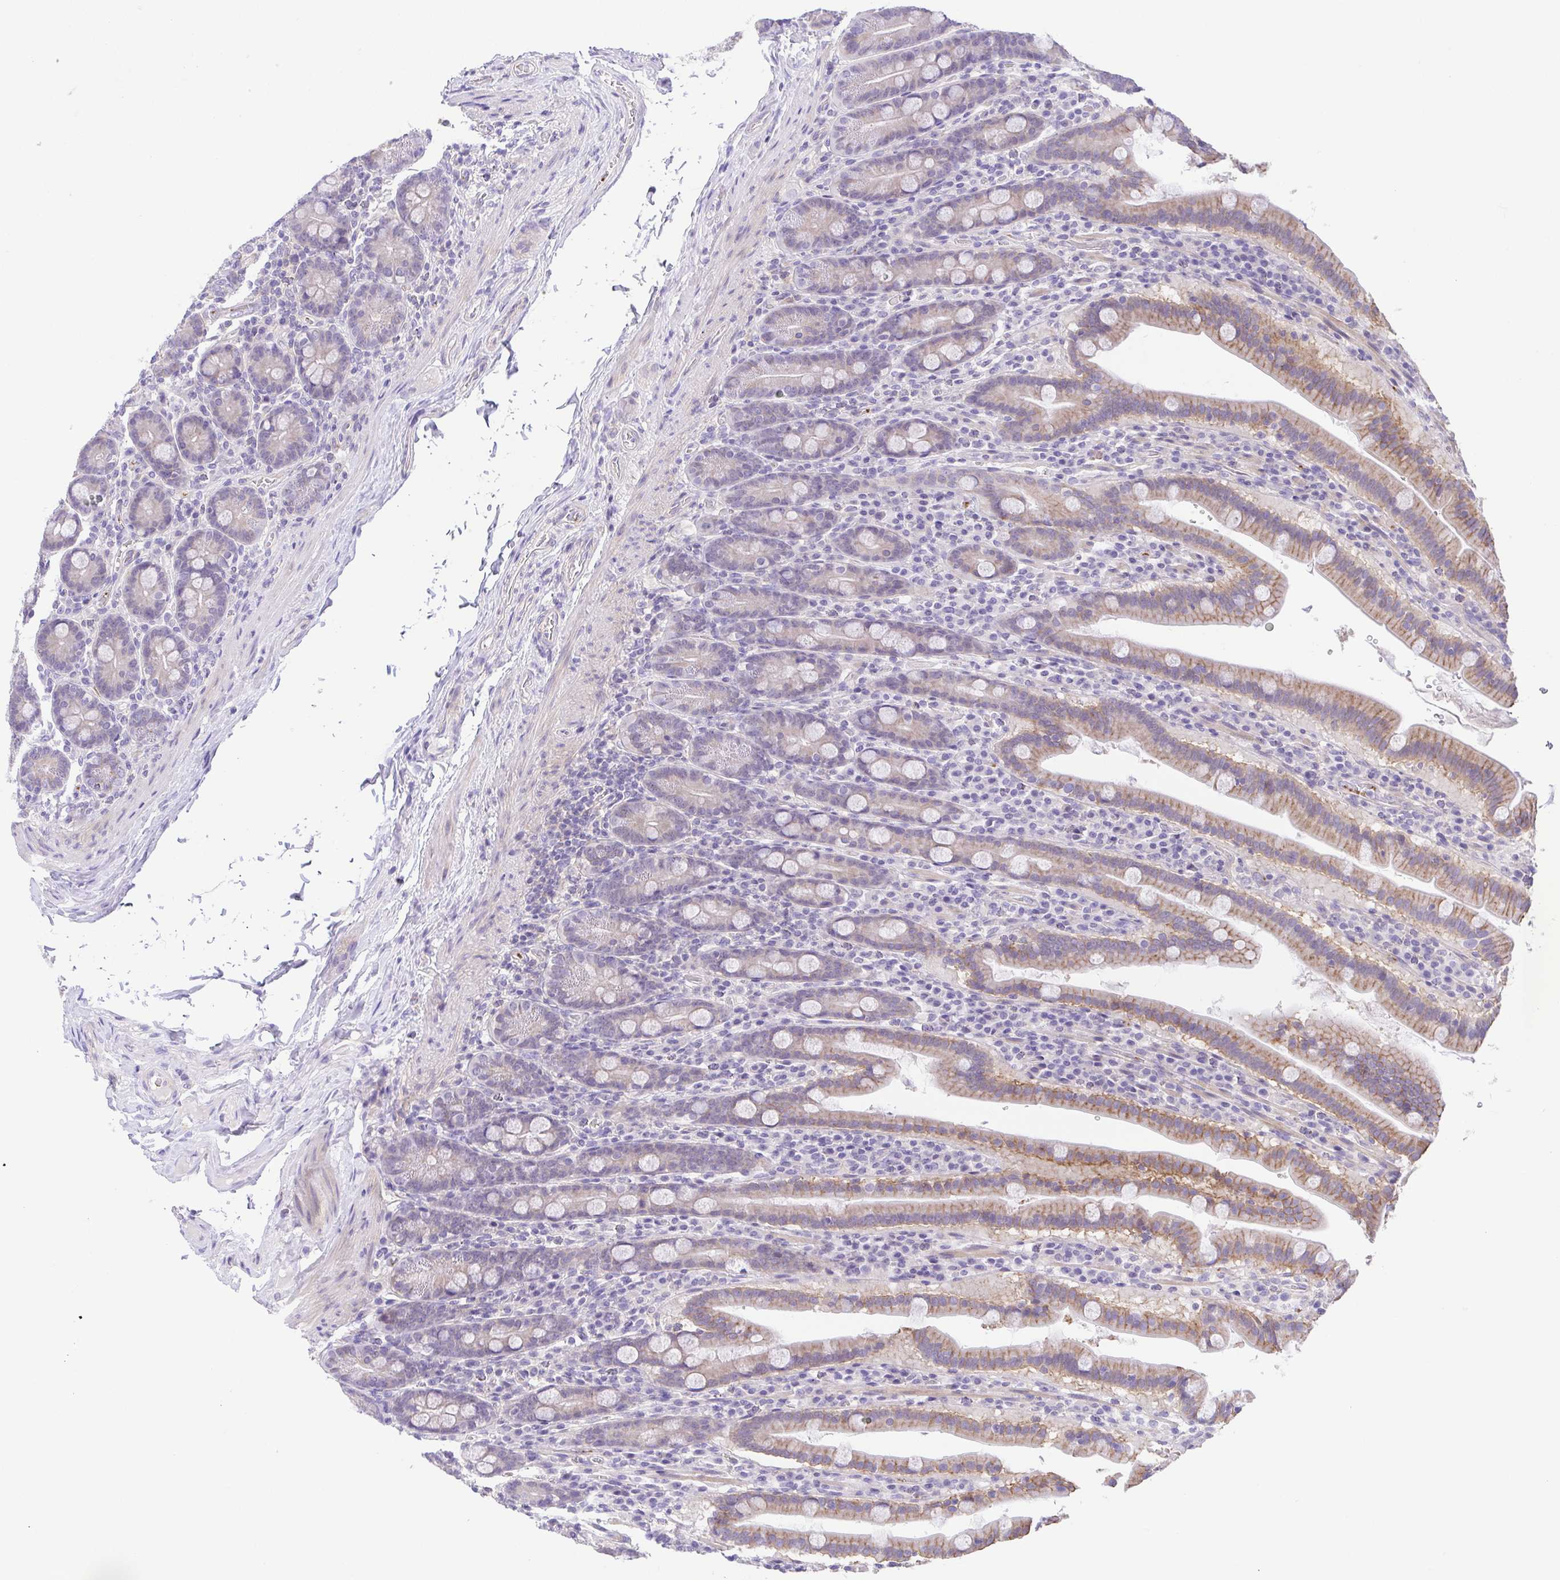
{"staining": {"intensity": "weak", "quantity": "25%-75%", "location": "cytoplasmic/membranous"}, "tissue": "small intestine", "cell_type": "Glandular cells", "image_type": "normal", "snomed": [{"axis": "morphology", "description": "Normal tissue, NOS"}, {"axis": "topography", "description": "Small intestine"}], "caption": "Immunohistochemical staining of unremarkable small intestine reveals low levels of weak cytoplasmic/membranous staining in approximately 25%-75% of glandular cells. (DAB (3,3'-diaminobenzidine) = brown stain, brightfield microscopy at high magnification).", "gene": "PRR14L", "patient": {"sex": "male", "age": 26}}